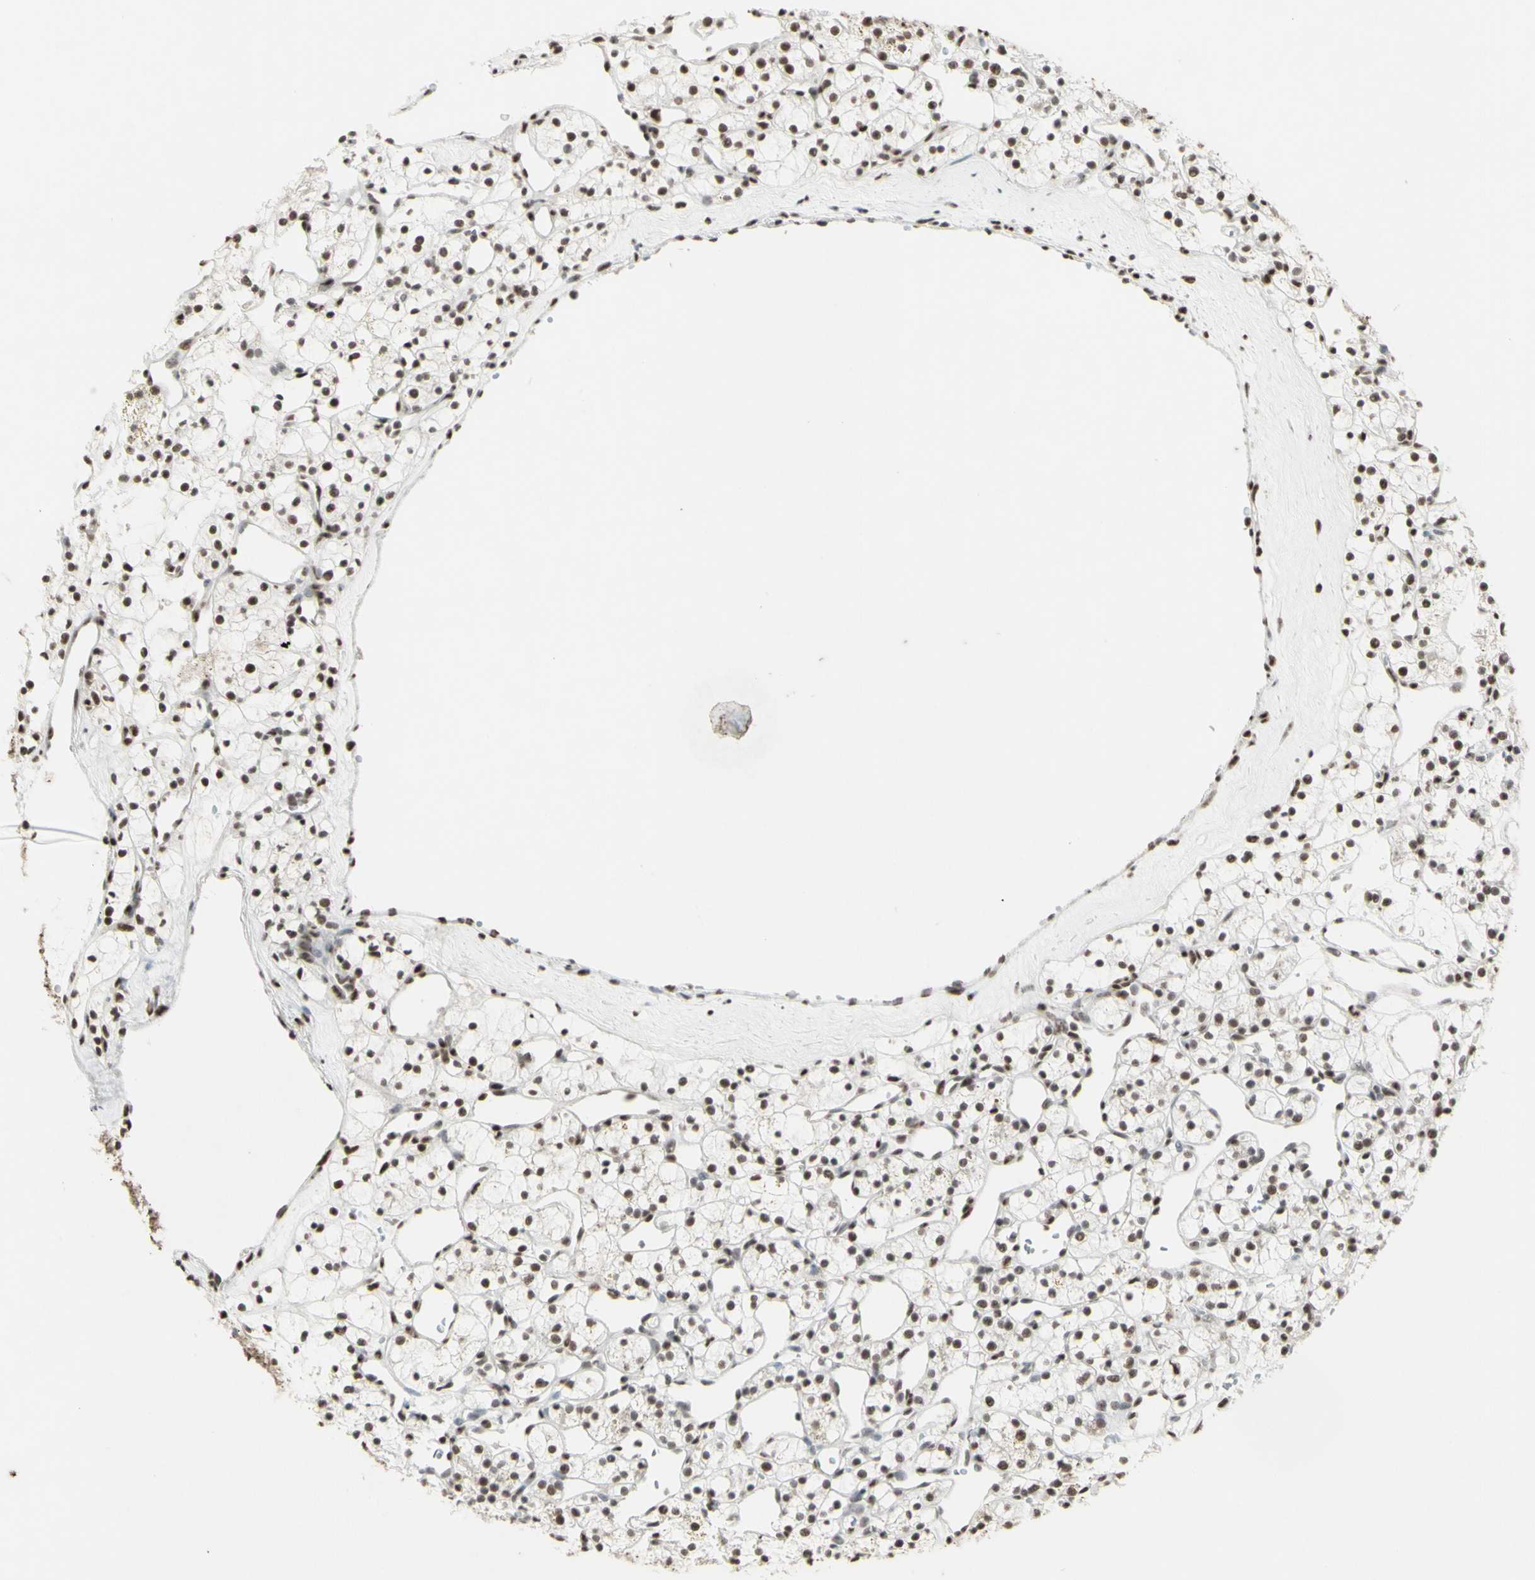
{"staining": {"intensity": "moderate", "quantity": ">75%", "location": "nuclear"}, "tissue": "renal cancer", "cell_type": "Tumor cells", "image_type": "cancer", "snomed": [{"axis": "morphology", "description": "Adenocarcinoma, NOS"}, {"axis": "topography", "description": "Kidney"}], "caption": "Immunohistochemical staining of renal cancer demonstrates medium levels of moderate nuclear staining in approximately >75% of tumor cells. Using DAB (3,3'-diaminobenzidine) (brown) and hematoxylin (blue) stains, captured at high magnification using brightfield microscopy.", "gene": "TRIM28", "patient": {"sex": "female", "age": 60}}